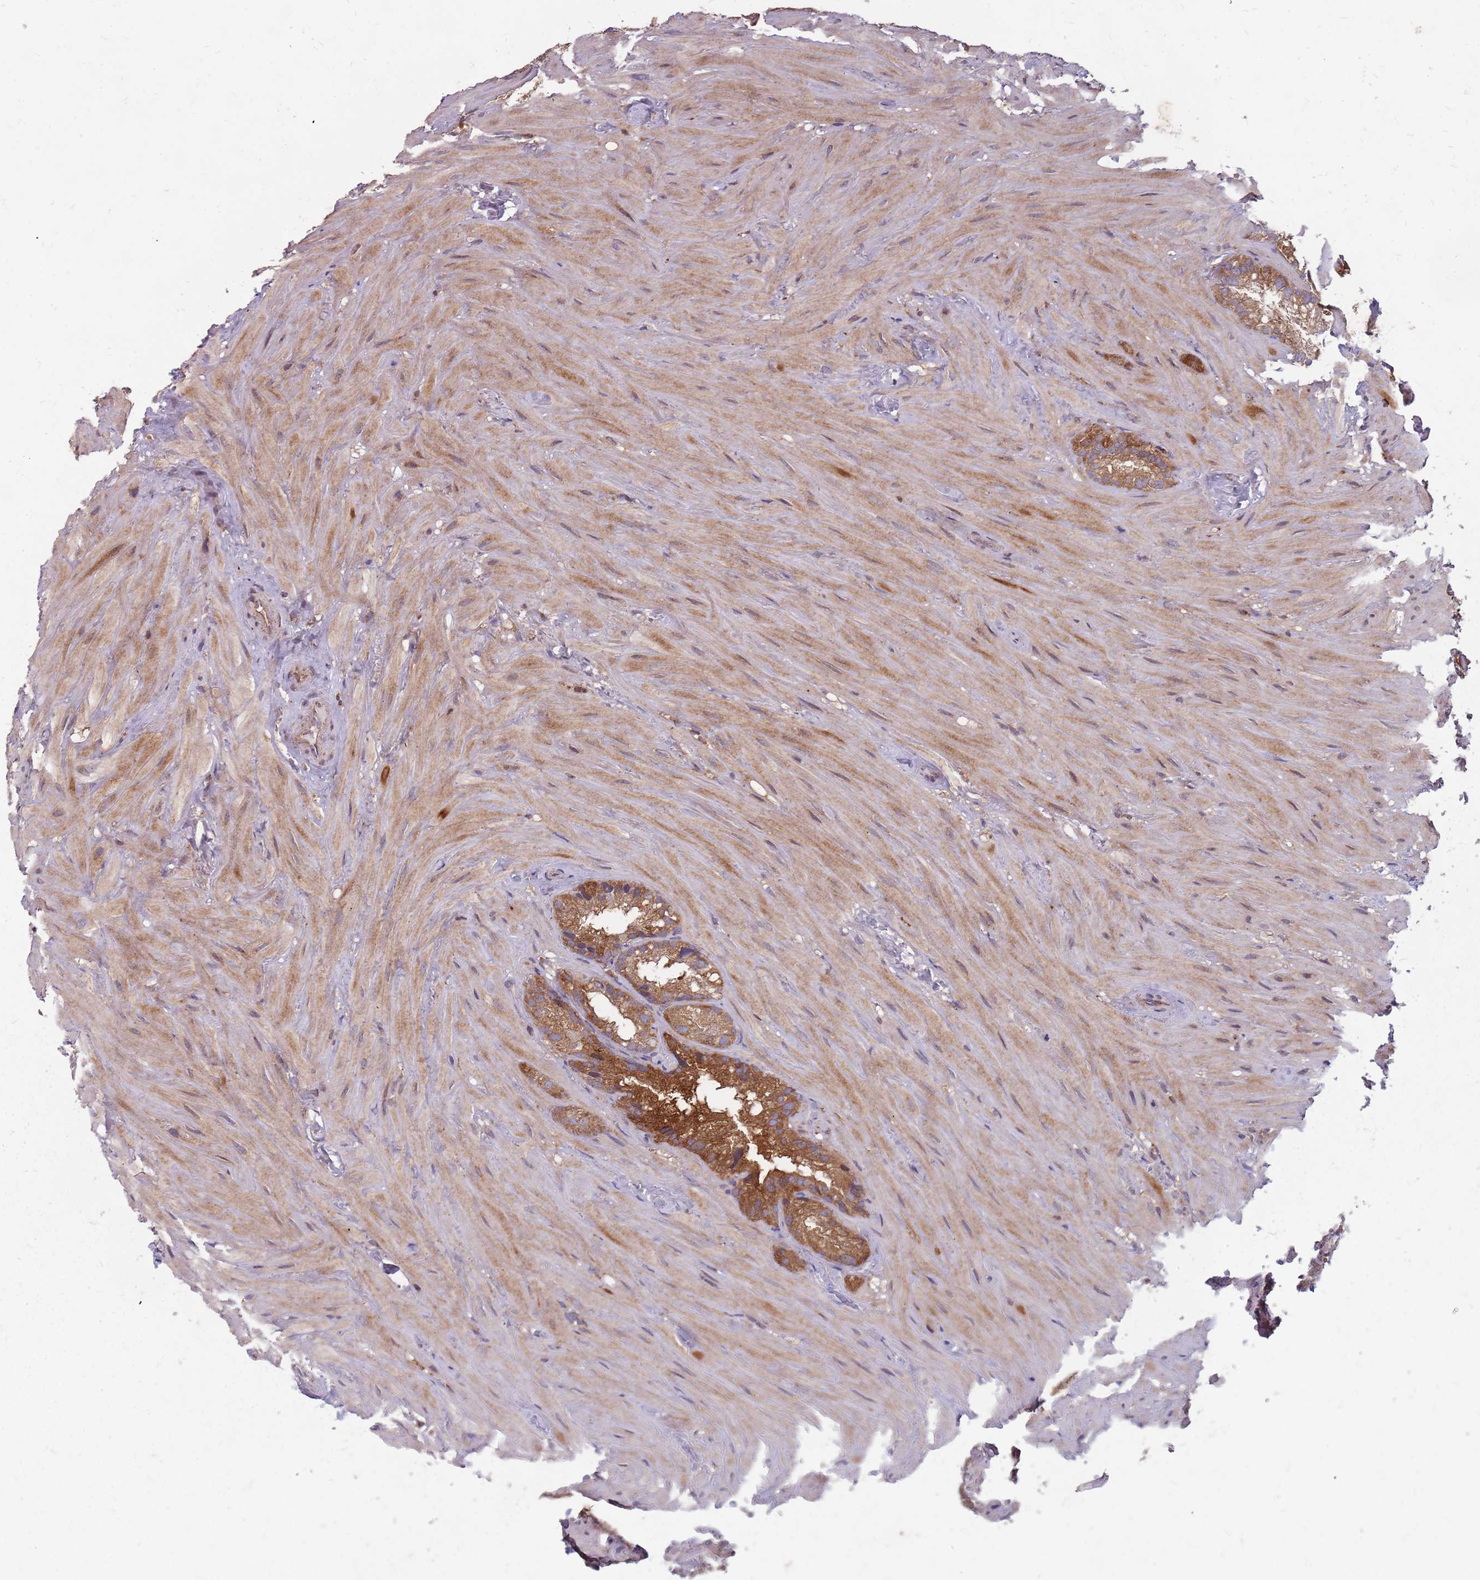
{"staining": {"intensity": "strong", "quantity": ">75%", "location": "cytoplasmic/membranous"}, "tissue": "seminal vesicle", "cell_type": "Glandular cells", "image_type": "normal", "snomed": [{"axis": "morphology", "description": "Normal tissue, NOS"}, {"axis": "topography", "description": "Prostate"}, {"axis": "topography", "description": "Seminal veicle"}], "caption": "Protein expression analysis of unremarkable seminal vesicle displays strong cytoplasmic/membranous expression in about >75% of glandular cells.", "gene": "NME4", "patient": {"sex": "male", "age": 68}}